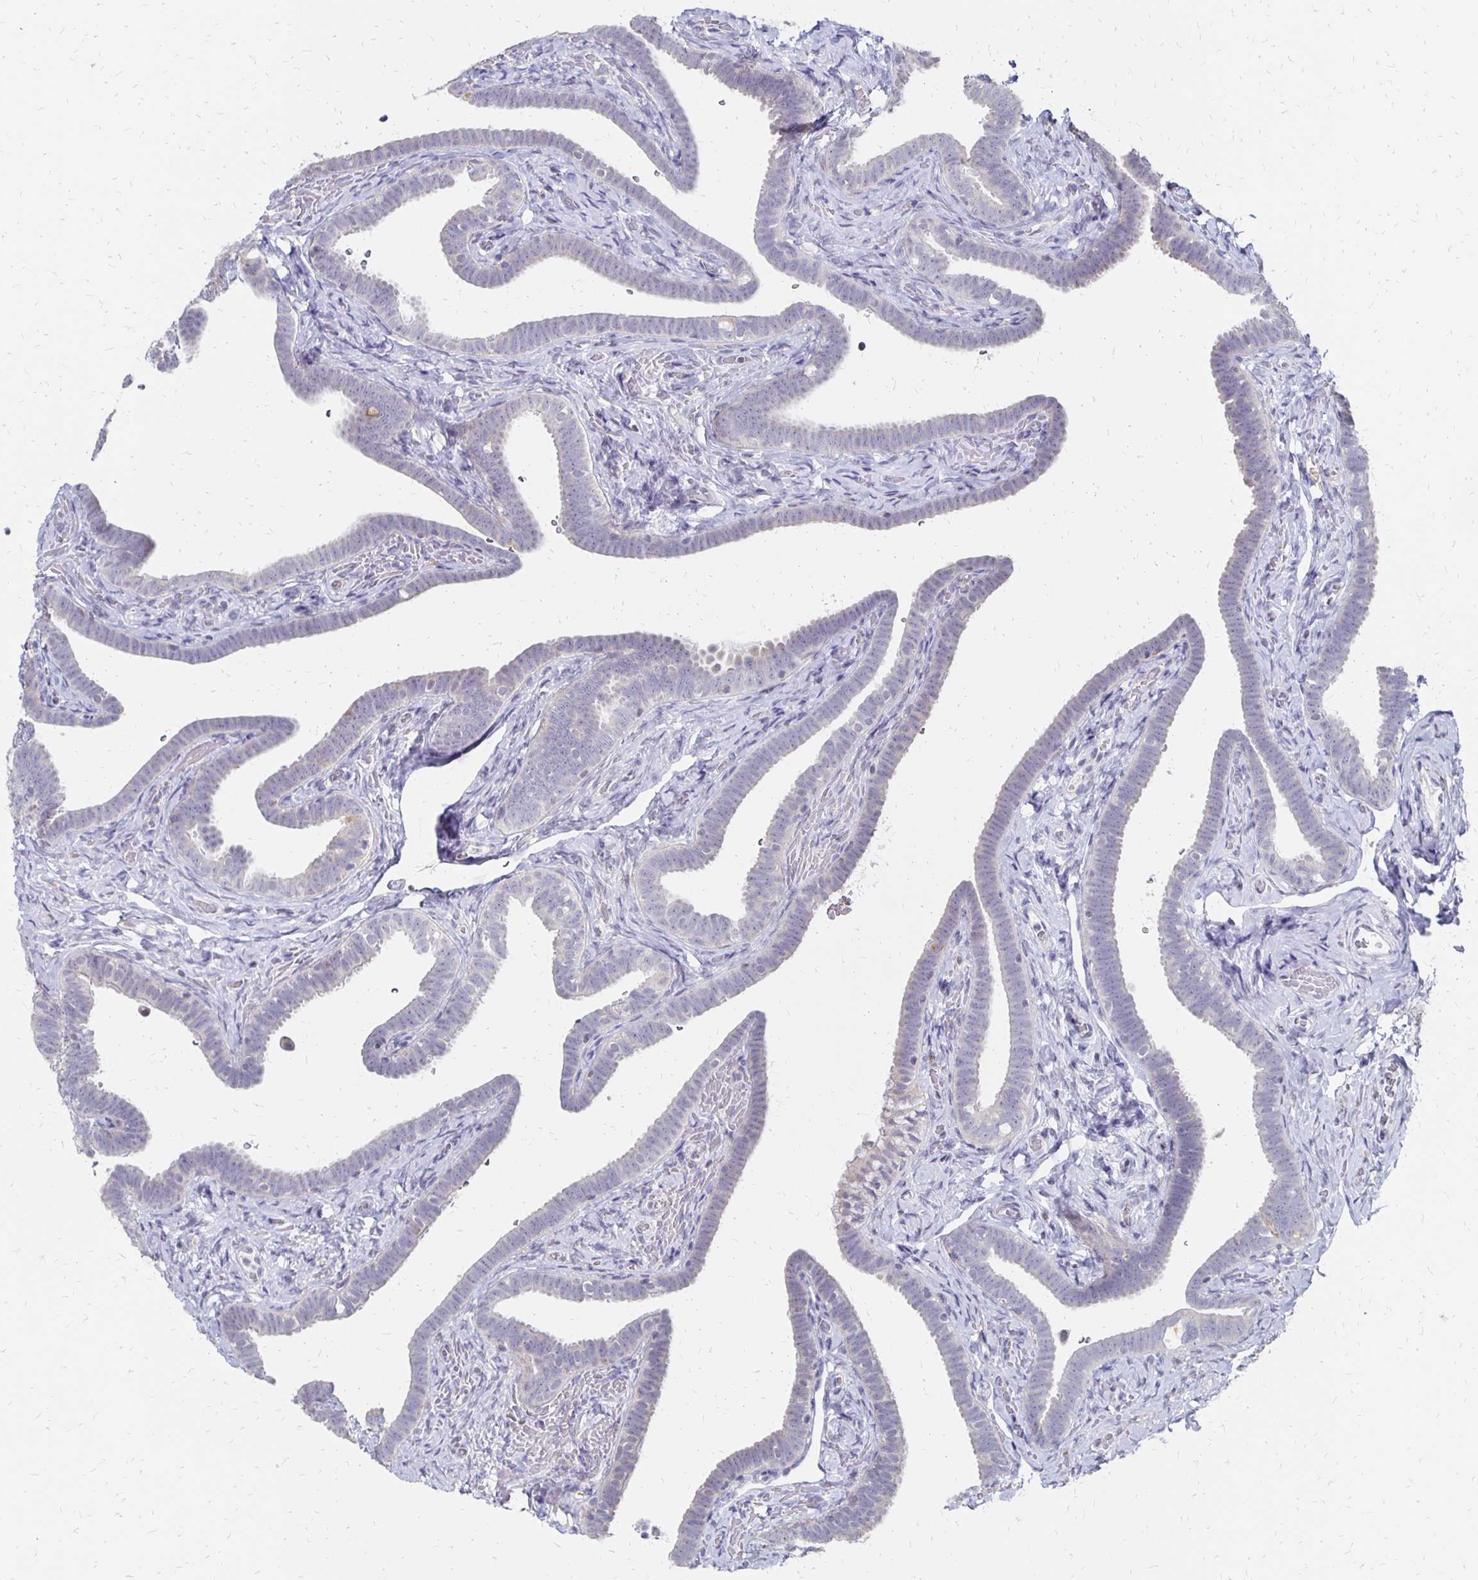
{"staining": {"intensity": "weak", "quantity": "<25%", "location": "cytoplasmic/membranous"}, "tissue": "fallopian tube", "cell_type": "Glandular cells", "image_type": "normal", "snomed": [{"axis": "morphology", "description": "Normal tissue, NOS"}, {"axis": "topography", "description": "Fallopian tube"}], "caption": "The histopathology image shows no staining of glandular cells in unremarkable fallopian tube.", "gene": "ATOSB", "patient": {"sex": "female", "age": 69}}